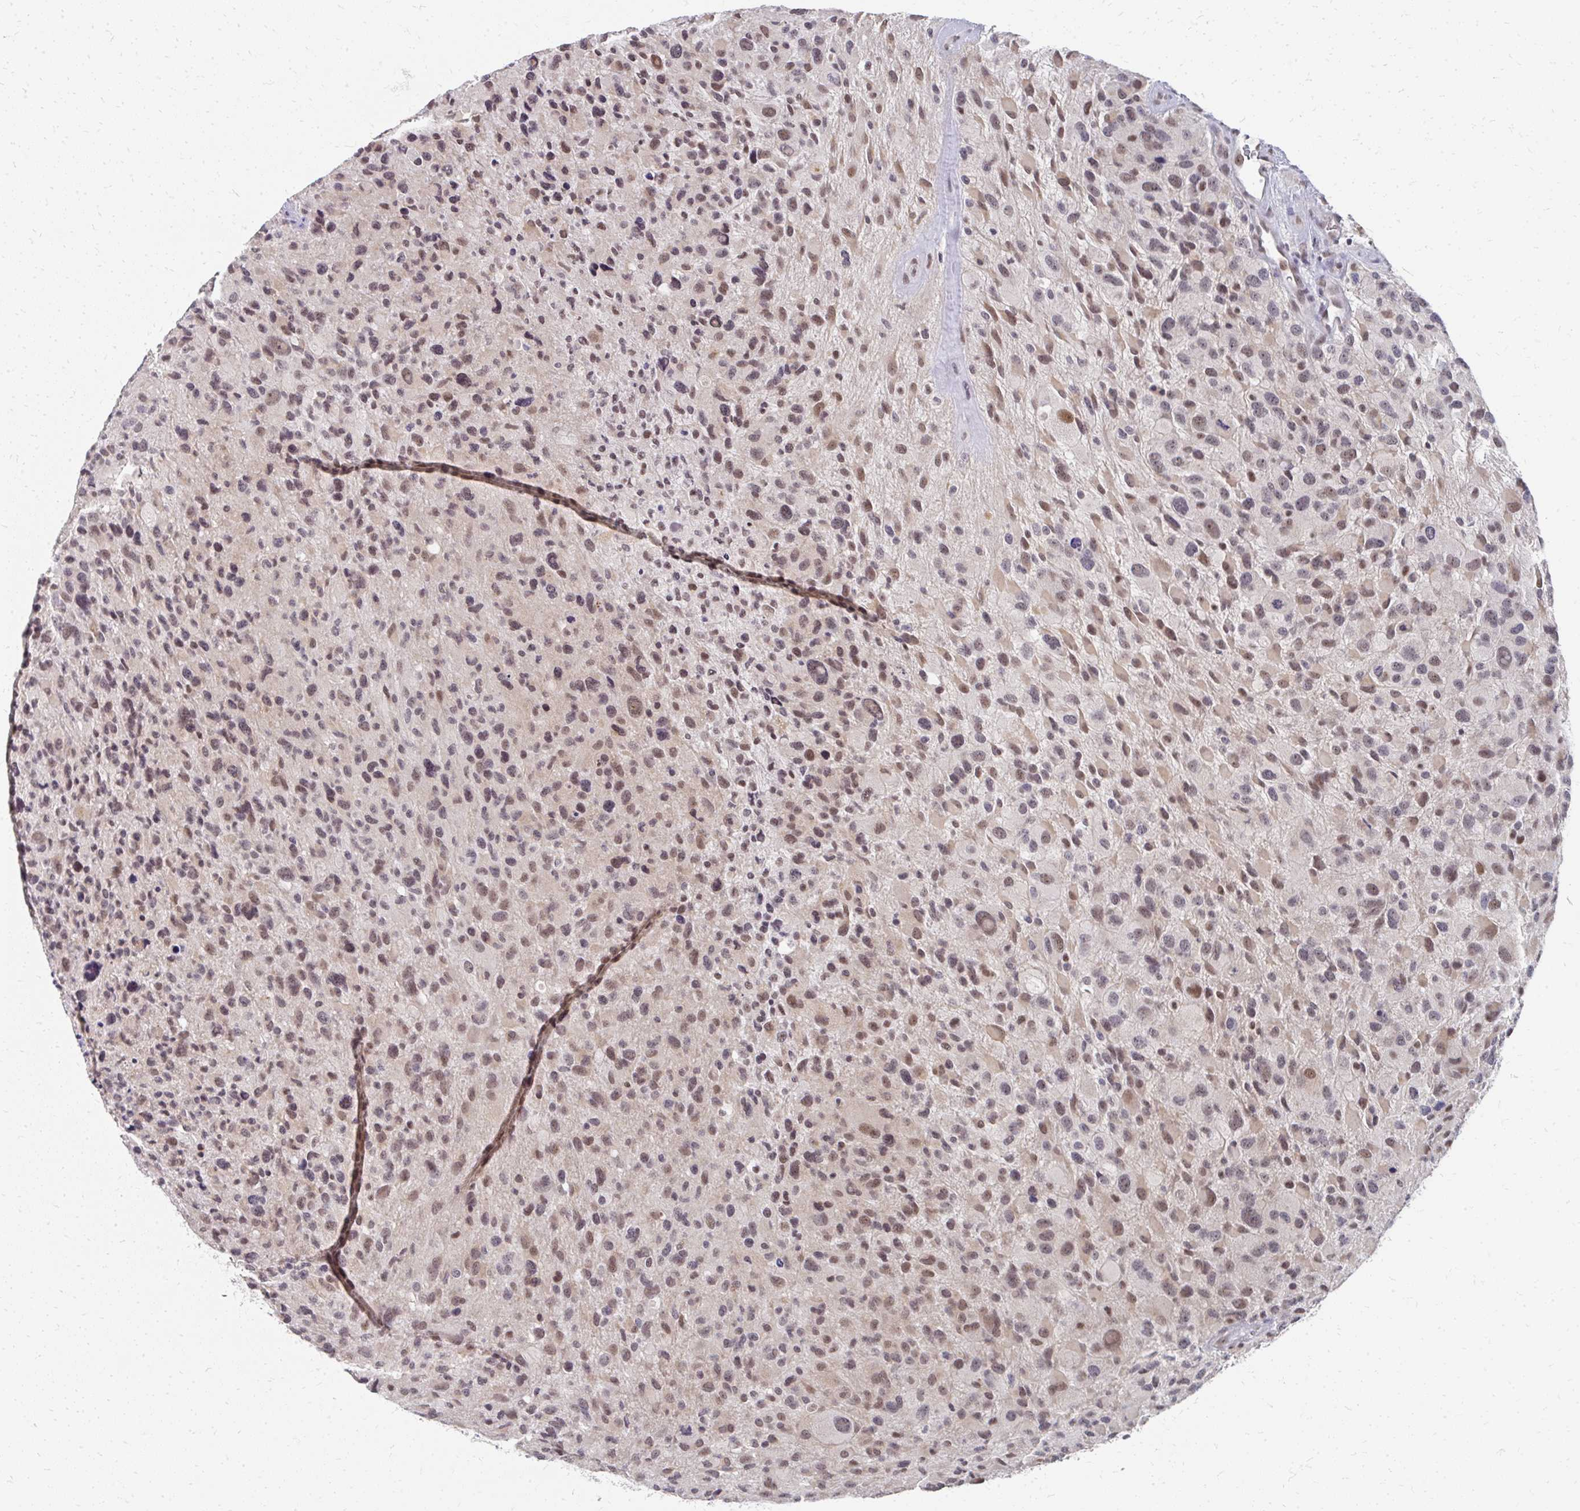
{"staining": {"intensity": "moderate", "quantity": "25%-75%", "location": "nuclear"}, "tissue": "glioma", "cell_type": "Tumor cells", "image_type": "cancer", "snomed": [{"axis": "morphology", "description": "Glioma, malignant, High grade"}, {"axis": "topography", "description": "Brain"}], "caption": "This is an image of immunohistochemistry (IHC) staining of glioma, which shows moderate expression in the nuclear of tumor cells.", "gene": "GTF2H1", "patient": {"sex": "female", "age": 67}}